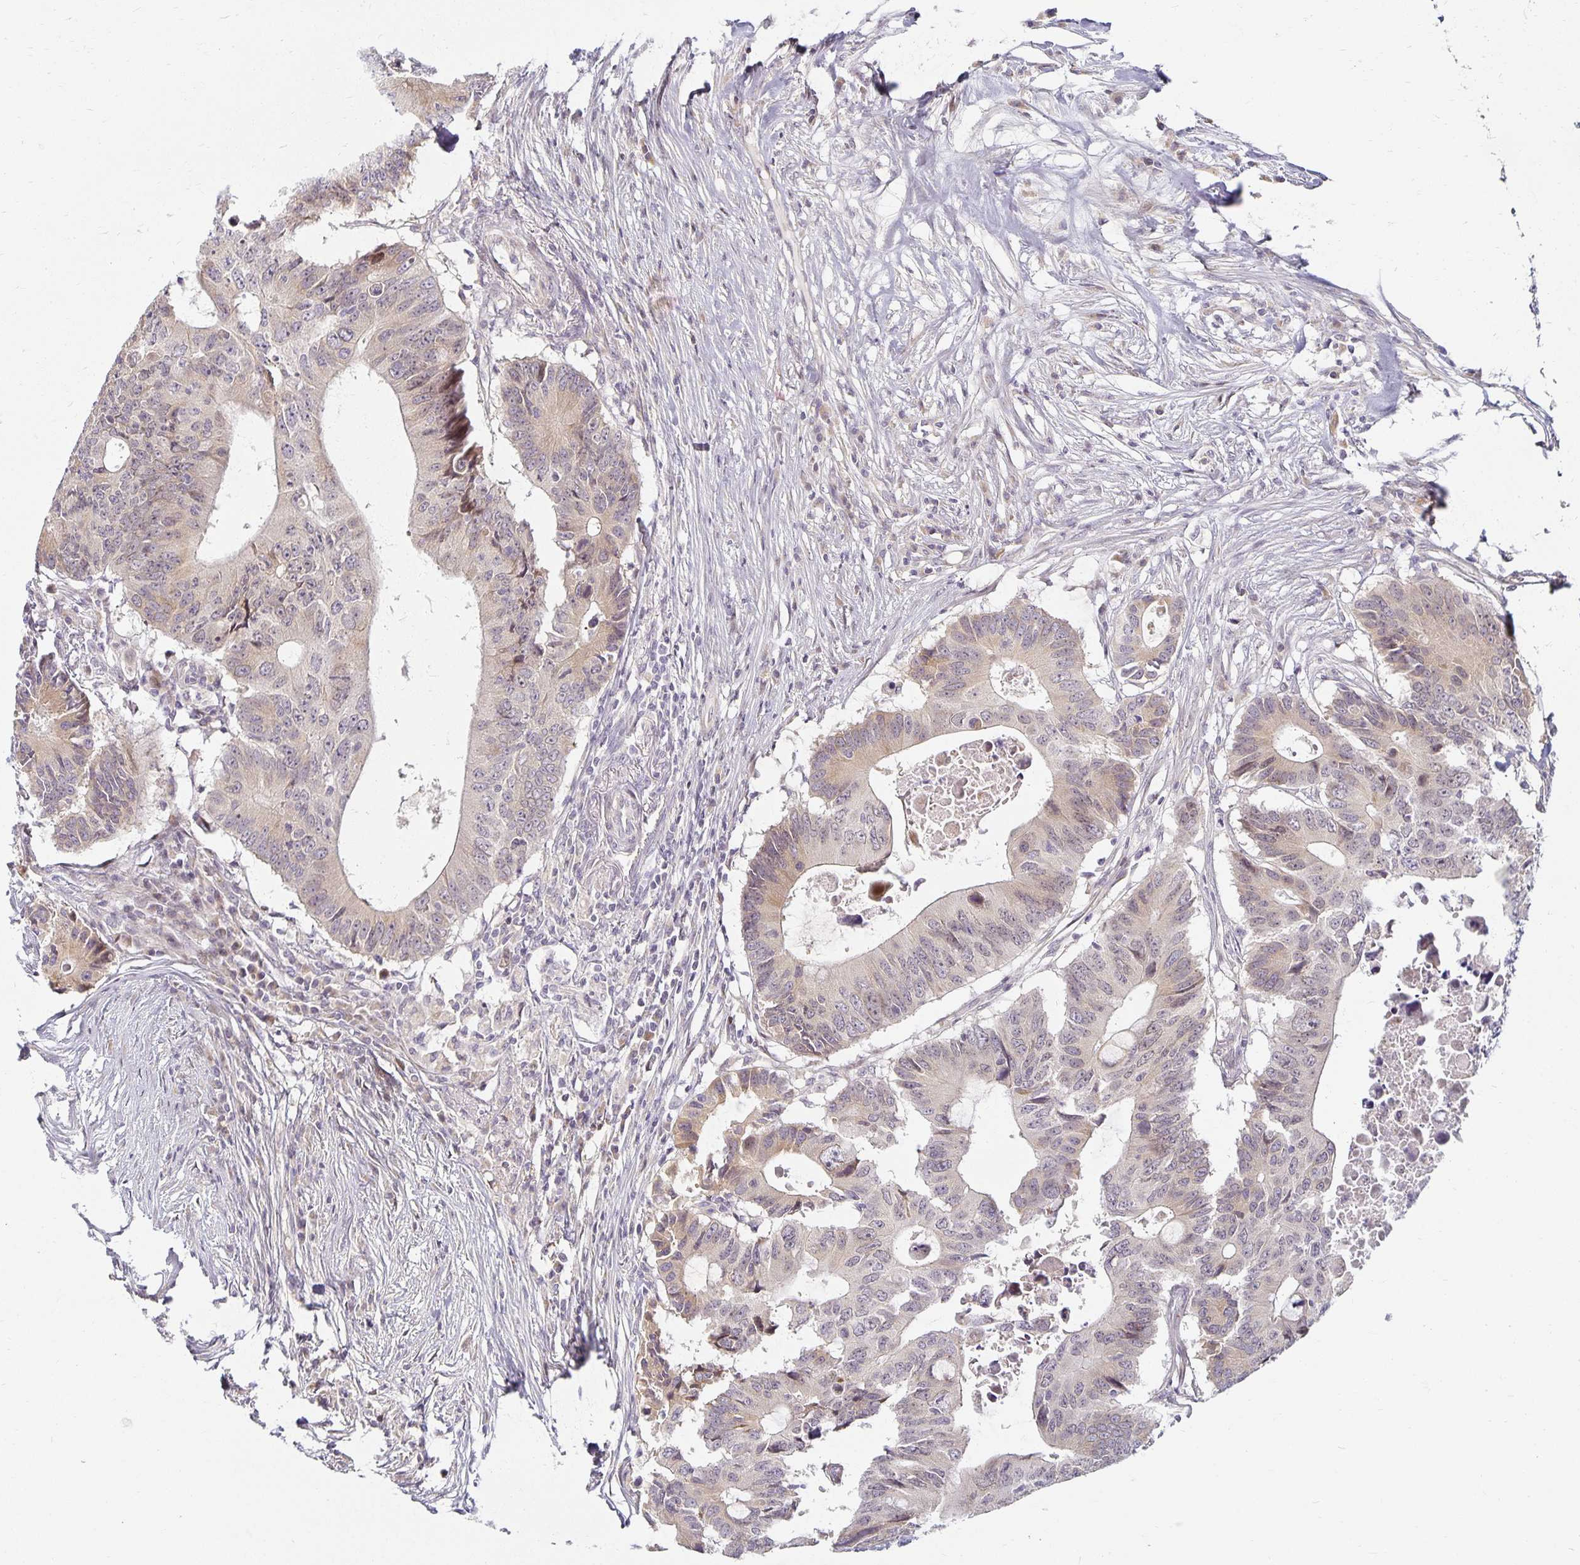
{"staining": {"intensity": "weak", "quantity": "25%-75%", "location": "cytoplasmic/membranous"}, "tissue": "colorectal cancer", "cell_type": "Tumor cells", "image_type": "cancer", "snomed": [{"axis": "morphology", "description": "Adenocarcinoma, NOS"}, {"axis": "topography", "description": "Colon"}], "caption": "High-power microscopy captured an immunohistochemistry (IHC) photomicrograph of colorectal adenocarcinoma, revealing weak cytoplasmic/membranous positivity in about 25%-75% of tumor cells.", "gene": "EHF", "patient": {"sex": "male", "age": 71}}